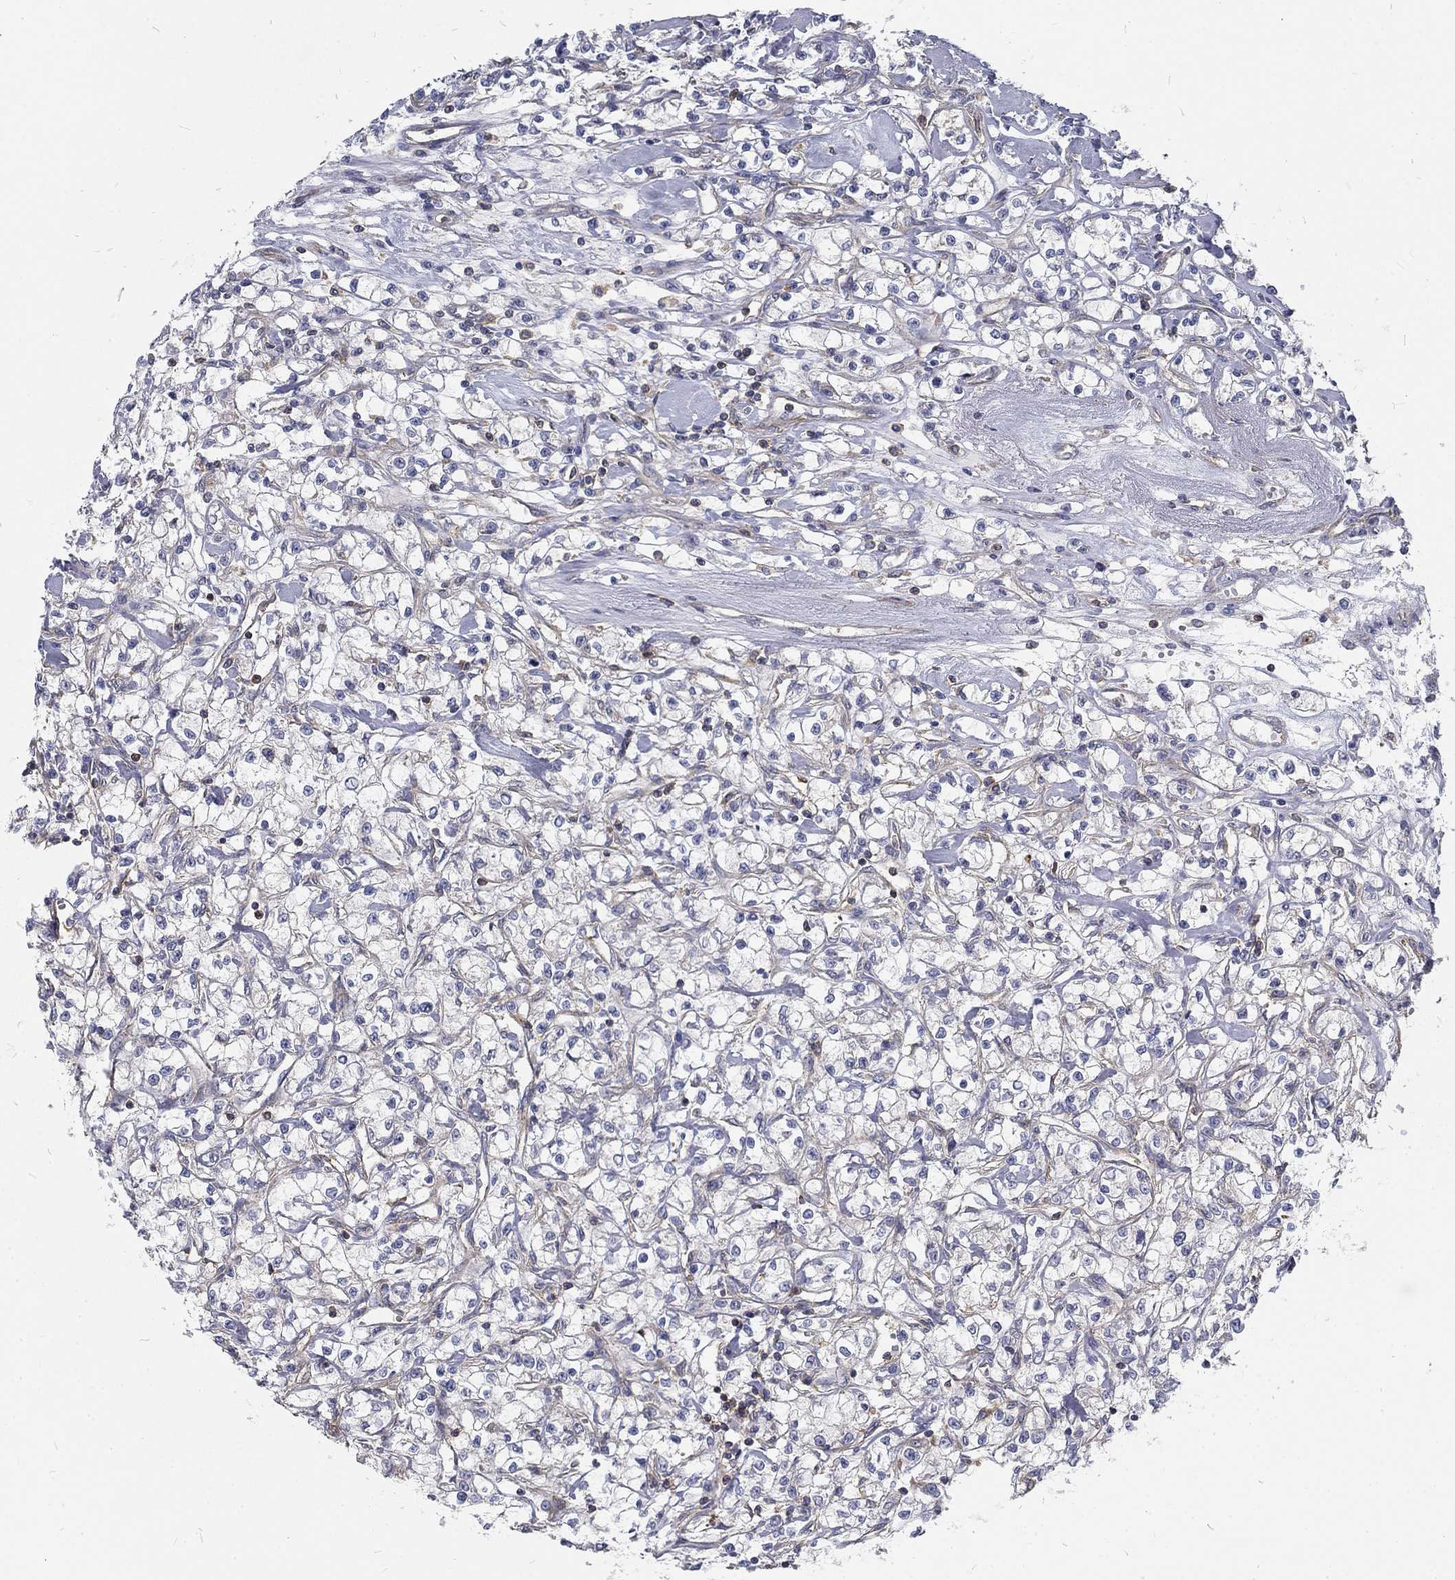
{"staining": {"intensity": "negative", "quantity": "none", "location": "none"}, "tissue": "renal cancer", "cell_type": "Tumor cells", "image_type": "cancer", "snomed": [{"axis": "morphology", "description": "Adenocarcinoma, NOS"}, {"axis": "topography", "description": "Kidney"}], "caption": "IHC micrograph of renal cancer stained for a protein (brown), which shows no staining in tumor cells. Brightfield microscopy of IHC stained with DAB (brown) and hematoxylin (blue), captured at high magnification.", "gene": "MTMR11", "patient": {"sex": "female", "age": 59}}